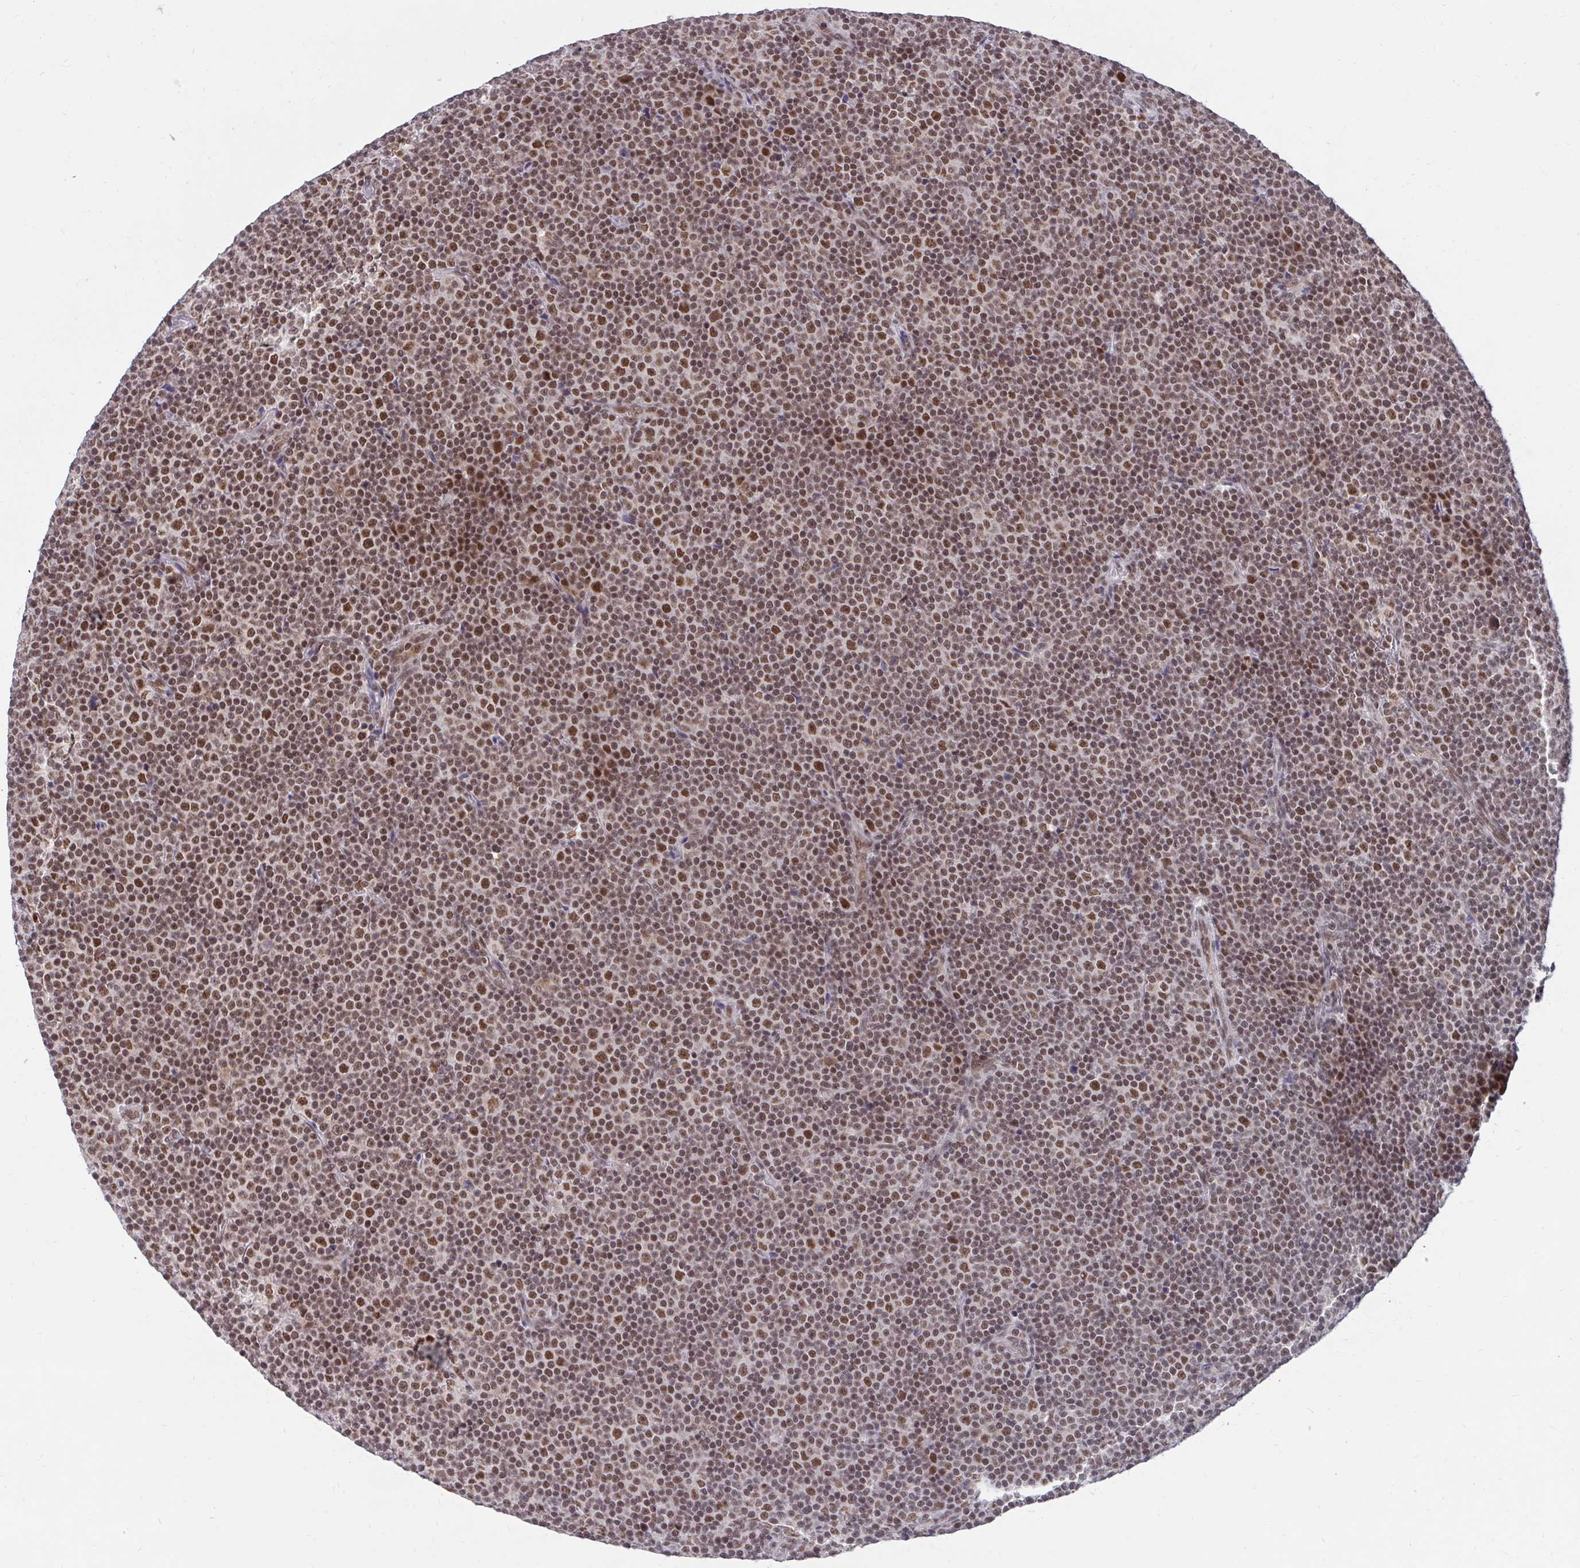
{"staining": {"intensity": "moderate", "quantity": ">75%", "location": "nuclear"}, "tissue": "lymphoma", "cell_type": "Tumor cells", "image_type": "cancer", "snomed": [{"axis": "morphology", "description": "Malignant lymphoma, non-Hodgkin's type, Low grade"}, {"axis": "topography", "description": "Lymph node"}], "caption": "IHC image of human lymphoma stained for a protein (brown), which demonstrates medium levels of moderate nuclear staining in about >75% of tumor cells.", "gene": "PHF10", "patient": {"sex": "female", "age": 67}}